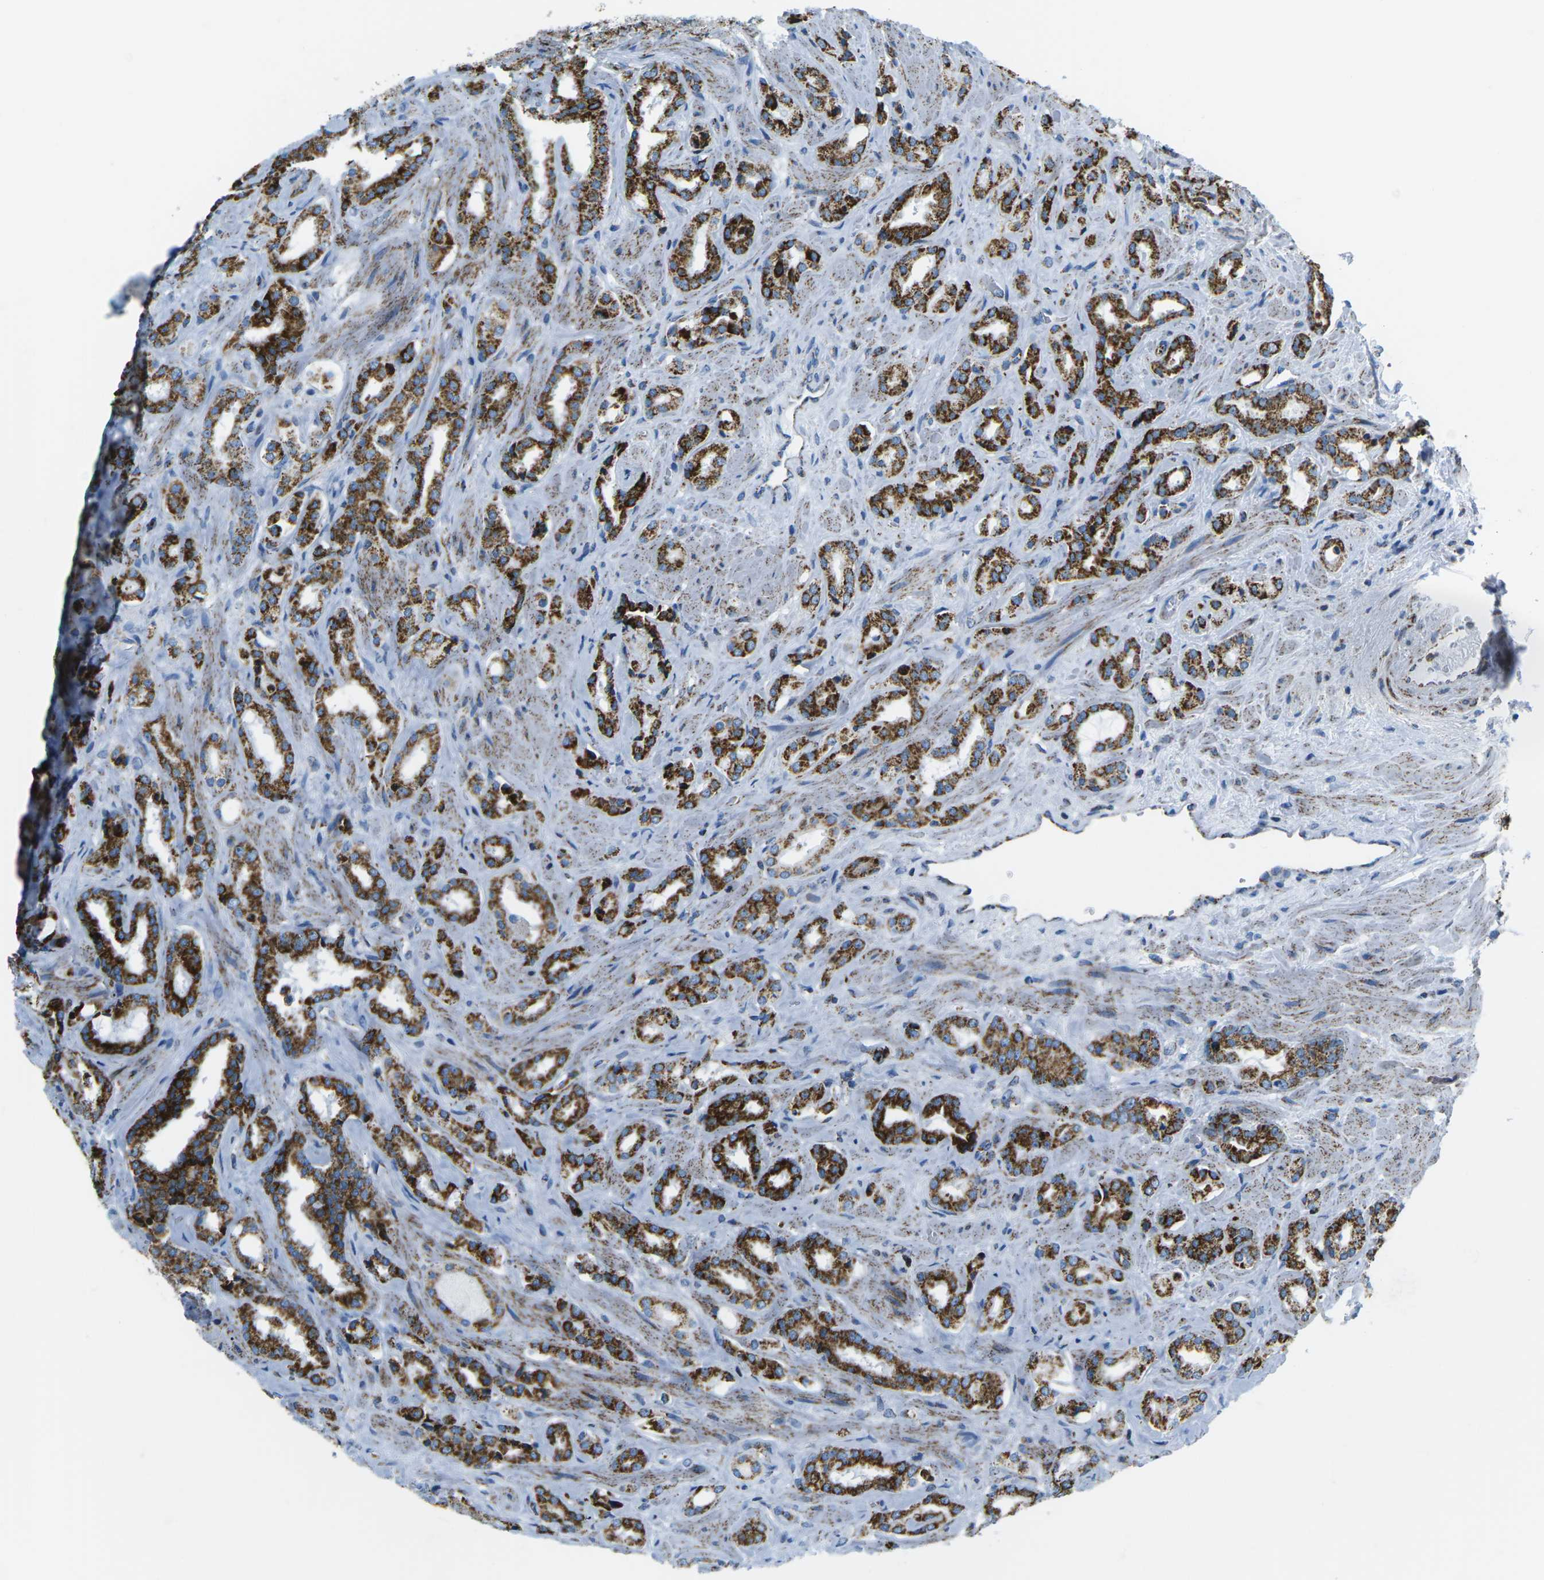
{"staining": {"intensity": "strong", "quantity": ">75%", "location": "cytoplasmic/membranous"}, "tissue": "prostate cancer", "cell_type": "Tumor cells", "image_type": "cancer", "snomed": [{"axis": "morphology", "description": "Adenocarcinoma, High grade"}, {"axis": "topography", "description": "Prostate"}], "caption": "Tumor cells reveal strong cytoplasmic/membranous positivity in about >75% of cells in high-grade adenocarcinoma (prostate).", "gene": "COX6C", "patient": {"sex": "male", "age": 64}}